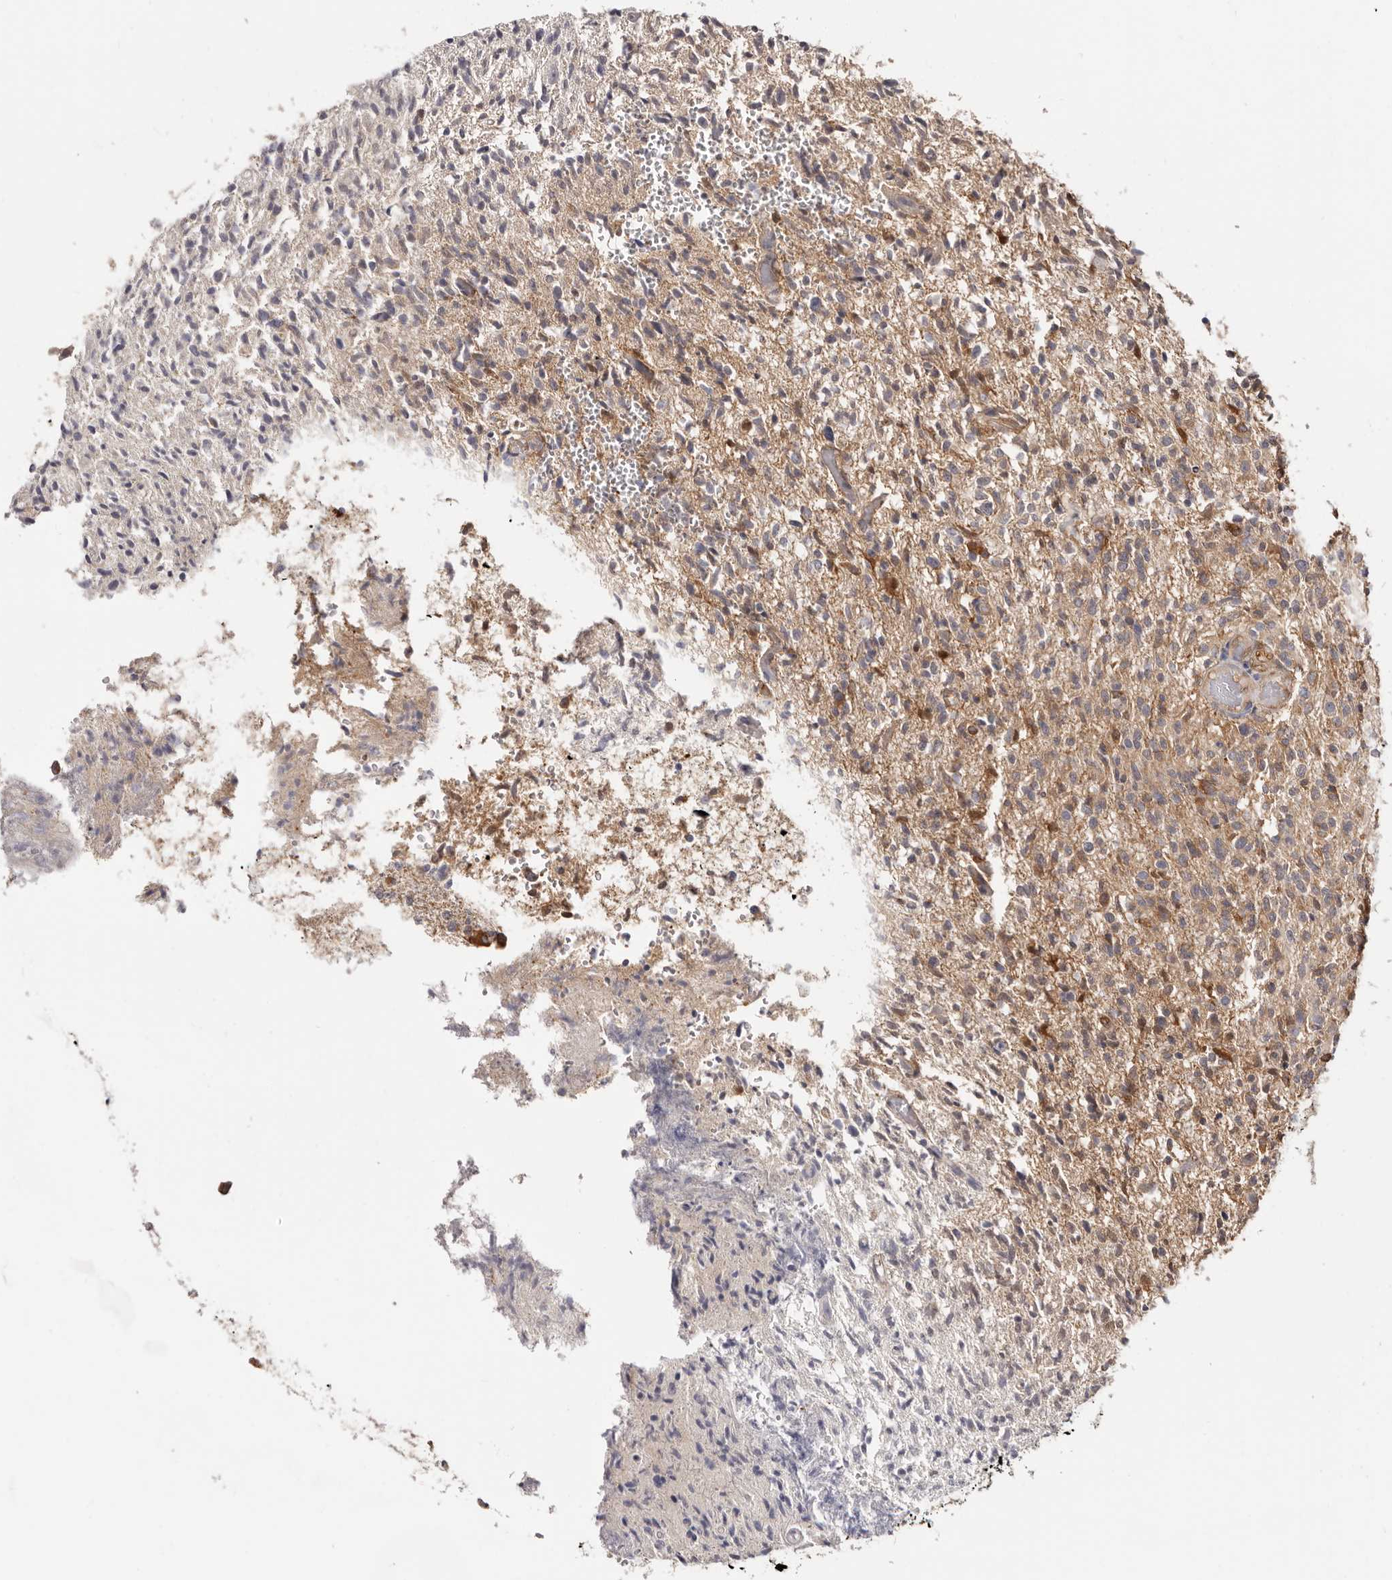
{"staining": {"intensity": "weak", "quantity": "25%-75%", "location": "cytoplasmic/membranous"}, "tissue": "glioma", "cell_type": "Tumor cells", "image_type": "cancer", "snomed": [{"axis": "morphology", "description": "Glioma, malignant, High grade"}, {"axis": "topography", "description": "Brain"}], "caption": "High-power microscopy captured an IHC image of glioma, revealing weak cytoplasmic/membranous expression in about 25%-75% of tumor cells. The staining was performed using DAB, with brown indicating positive protein expression. Nuclei are stained blue with hematoxylin.", "gene": "LAP3", "patient": {"sex": "female", "age": 57}}